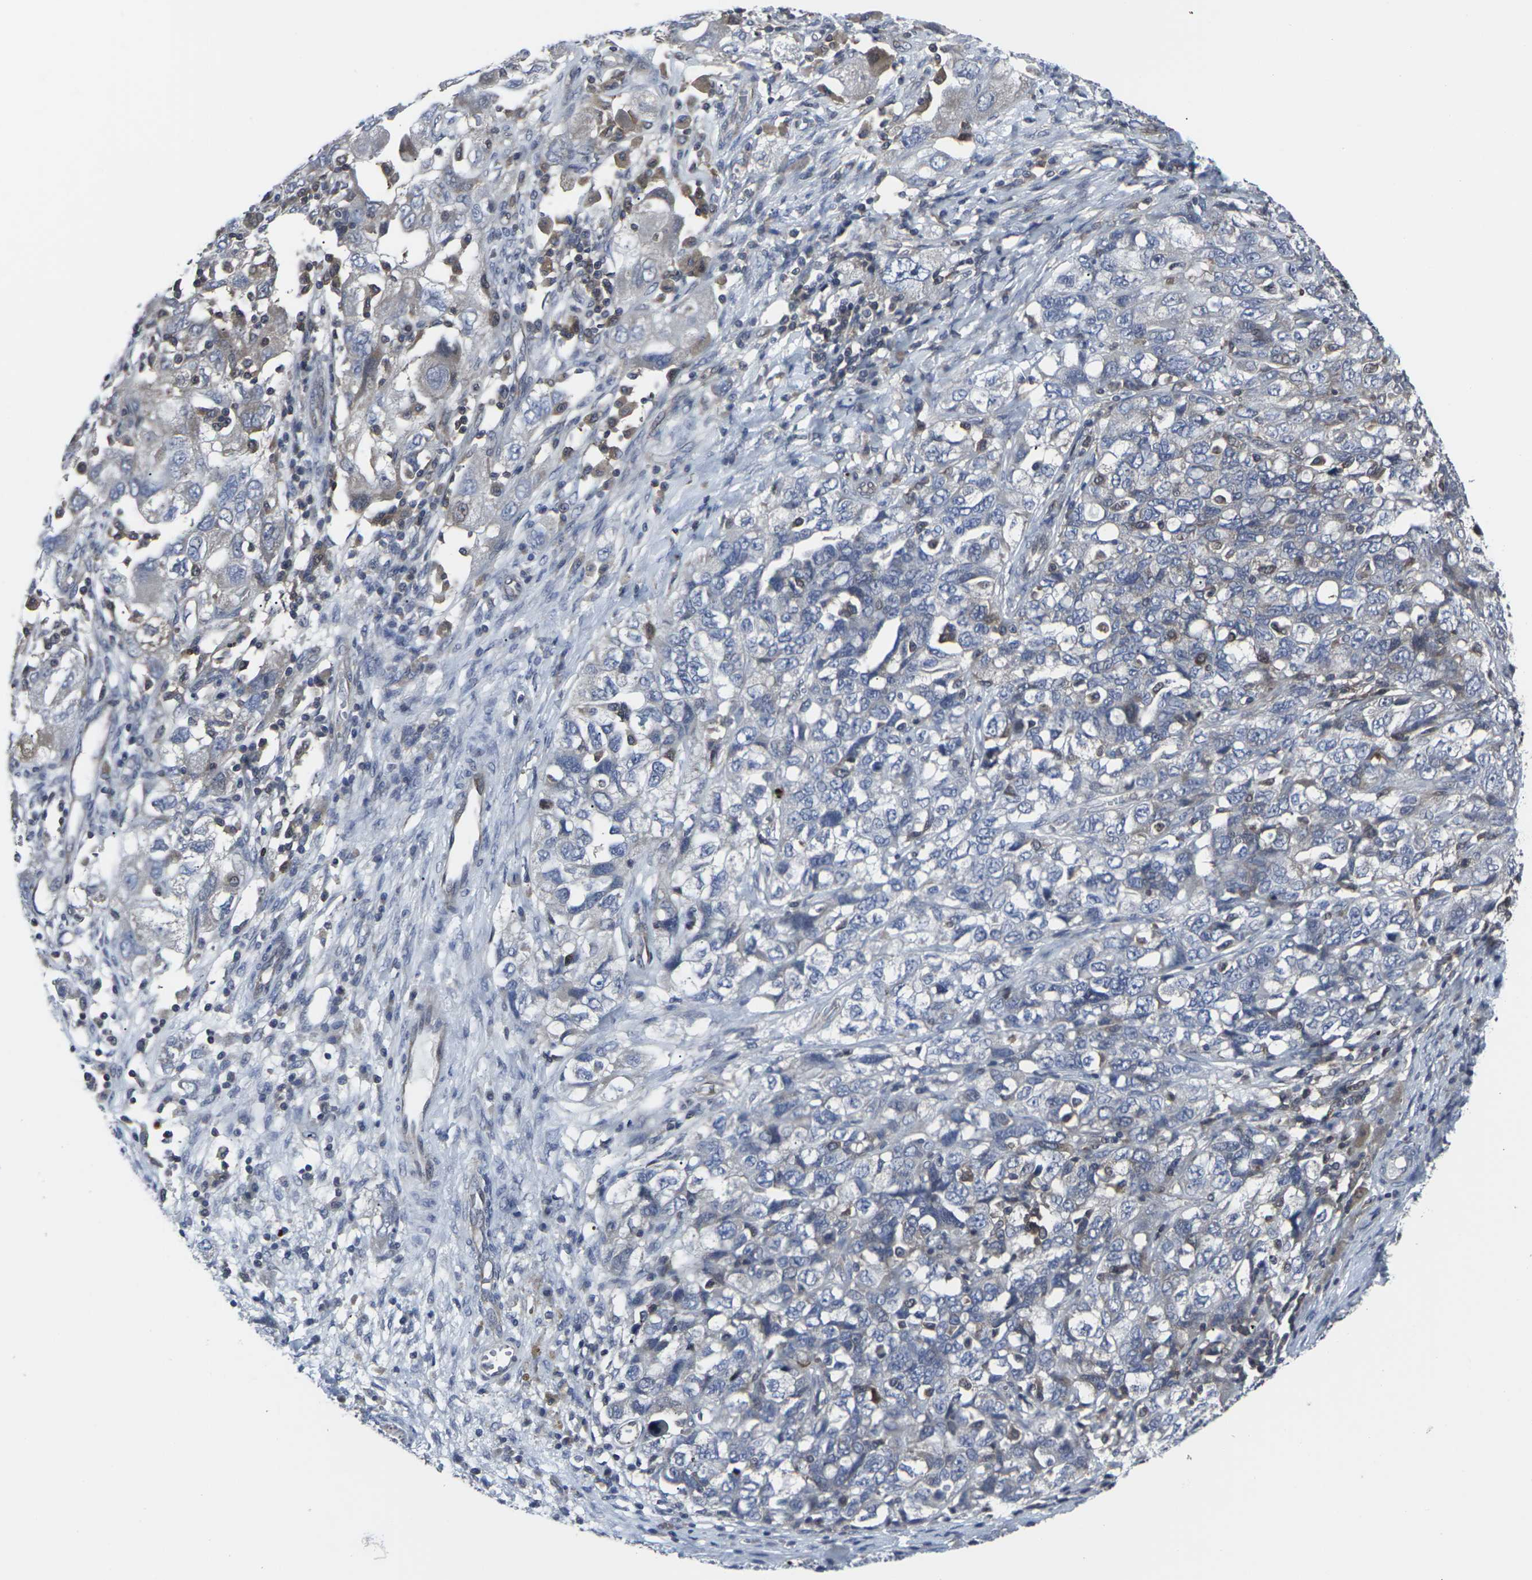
{"staining": {"intensity": "weak", "quantity": "25%-75%", "location": "cytoplasmic/membranous"}, "tissue": "ovarian cancer", "cell_type": "Tumor cells", "image_type": "cancer", "snomed": [{"axis": "morphology", "description": "Carcinoma, NOS"}, {"axis": "morphology", "description": "Cystadenocarcinoma, serous, NOS"}, {"axis": "topography", "description": "Ovary"}], "caption": "Approximately 25%-75% of tumor cells in serous cystadenocarcinoma (ovarian) show weak cytoplasmic/membranous protein staining as visualized by brown immunohistochemical staining.", "gene": "HPRT1", "patient": {"sex": "female", "age": 69}}